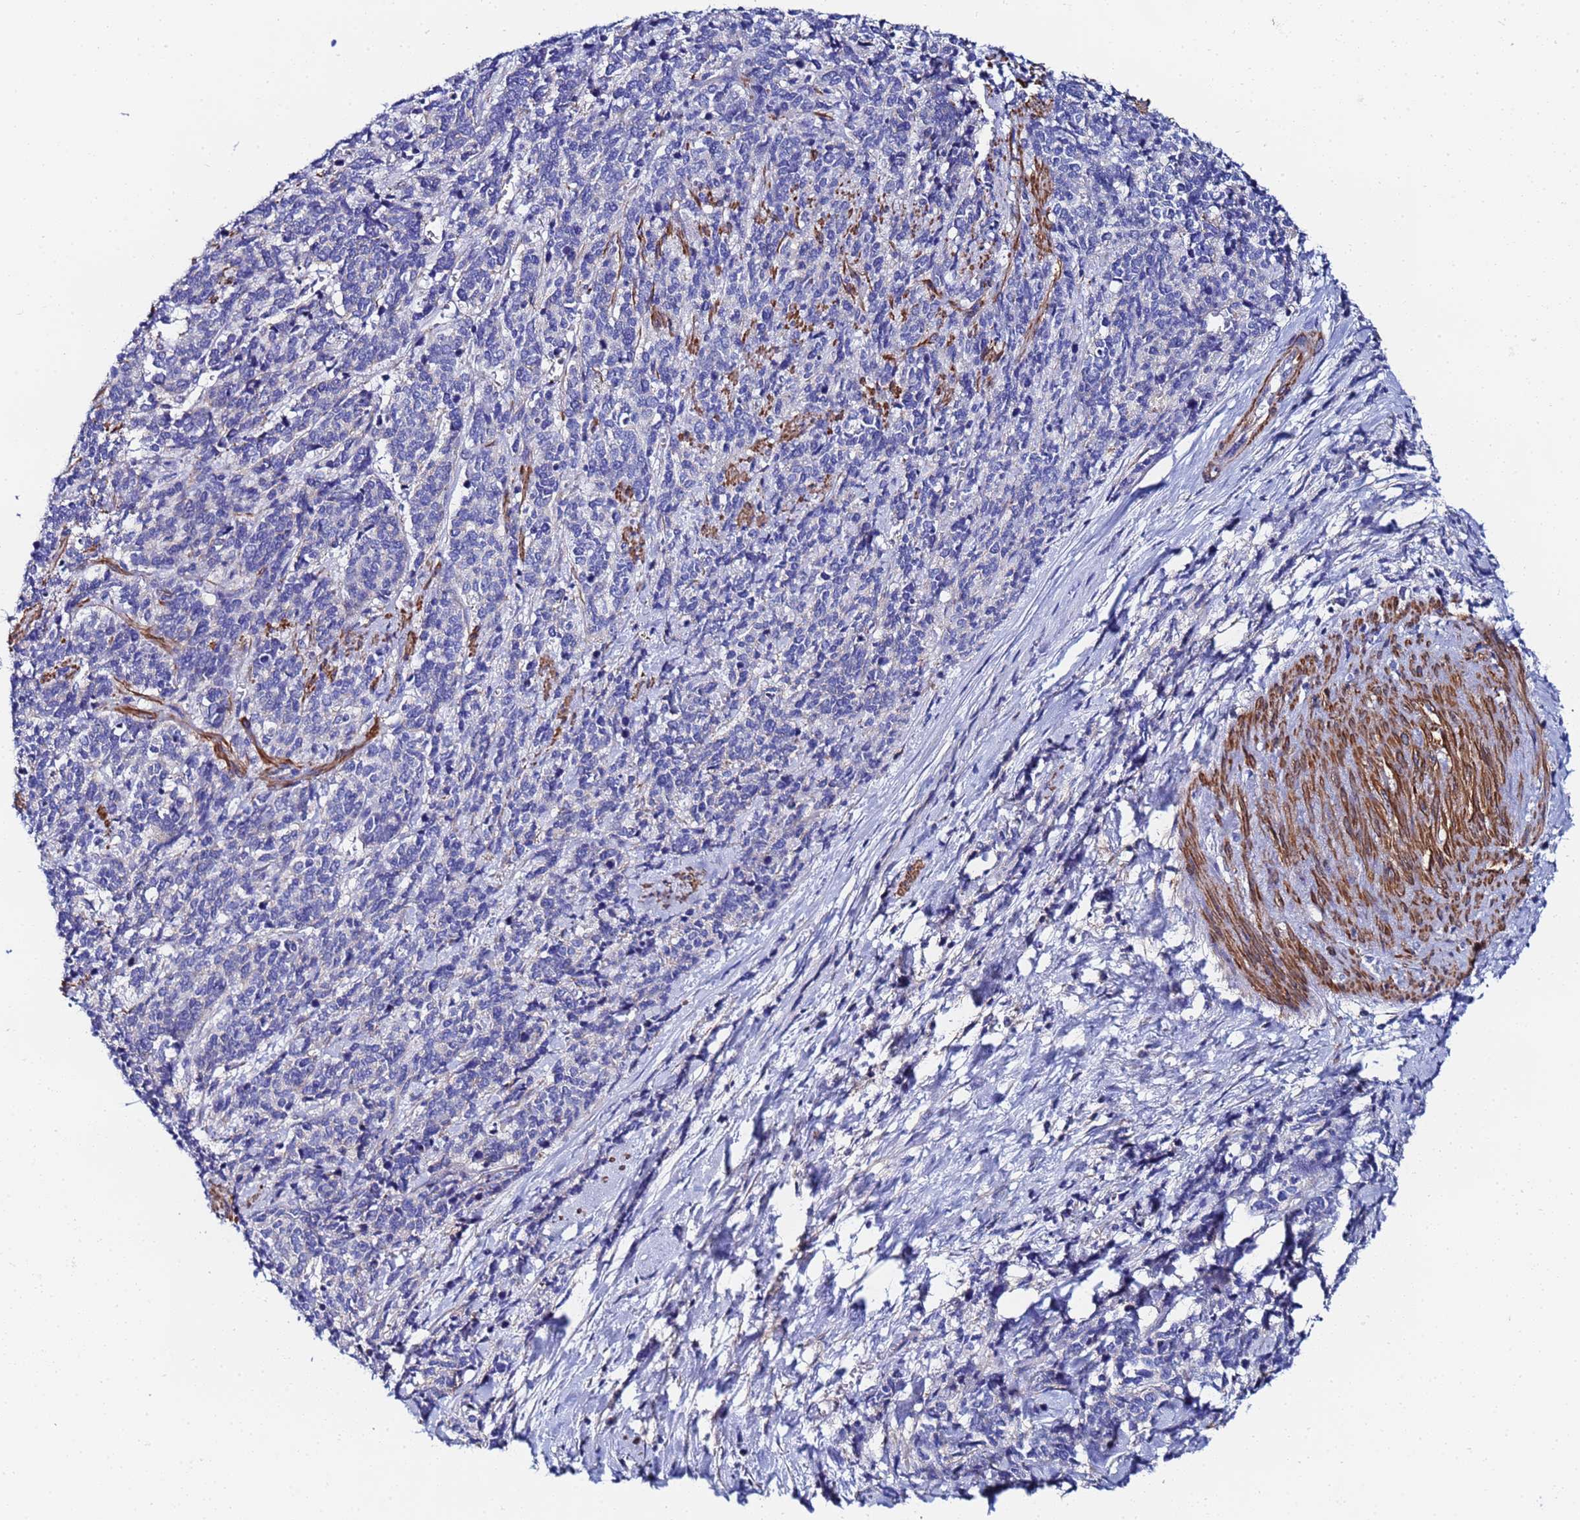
{"staining": {"intensity": "negative", "quantity": "none", "location": "none"}, "tissue": "cervical cancer", "cell_type": "Tumor cells", "image_type": "cancer", "snomed": [{"axis": "morphology", "description": "Squamous cell carcinoma, NOS"}, {"axis": "topography", "description": "Cervix"}], "caption": "This is a micrograph of immunohistochemistry (IHC) staining of cervical squamous cell carcinoma, which shows no expression in tumor cells.", "gene": "RAB39B", "patient": {"sex": "female", "age": 60}}